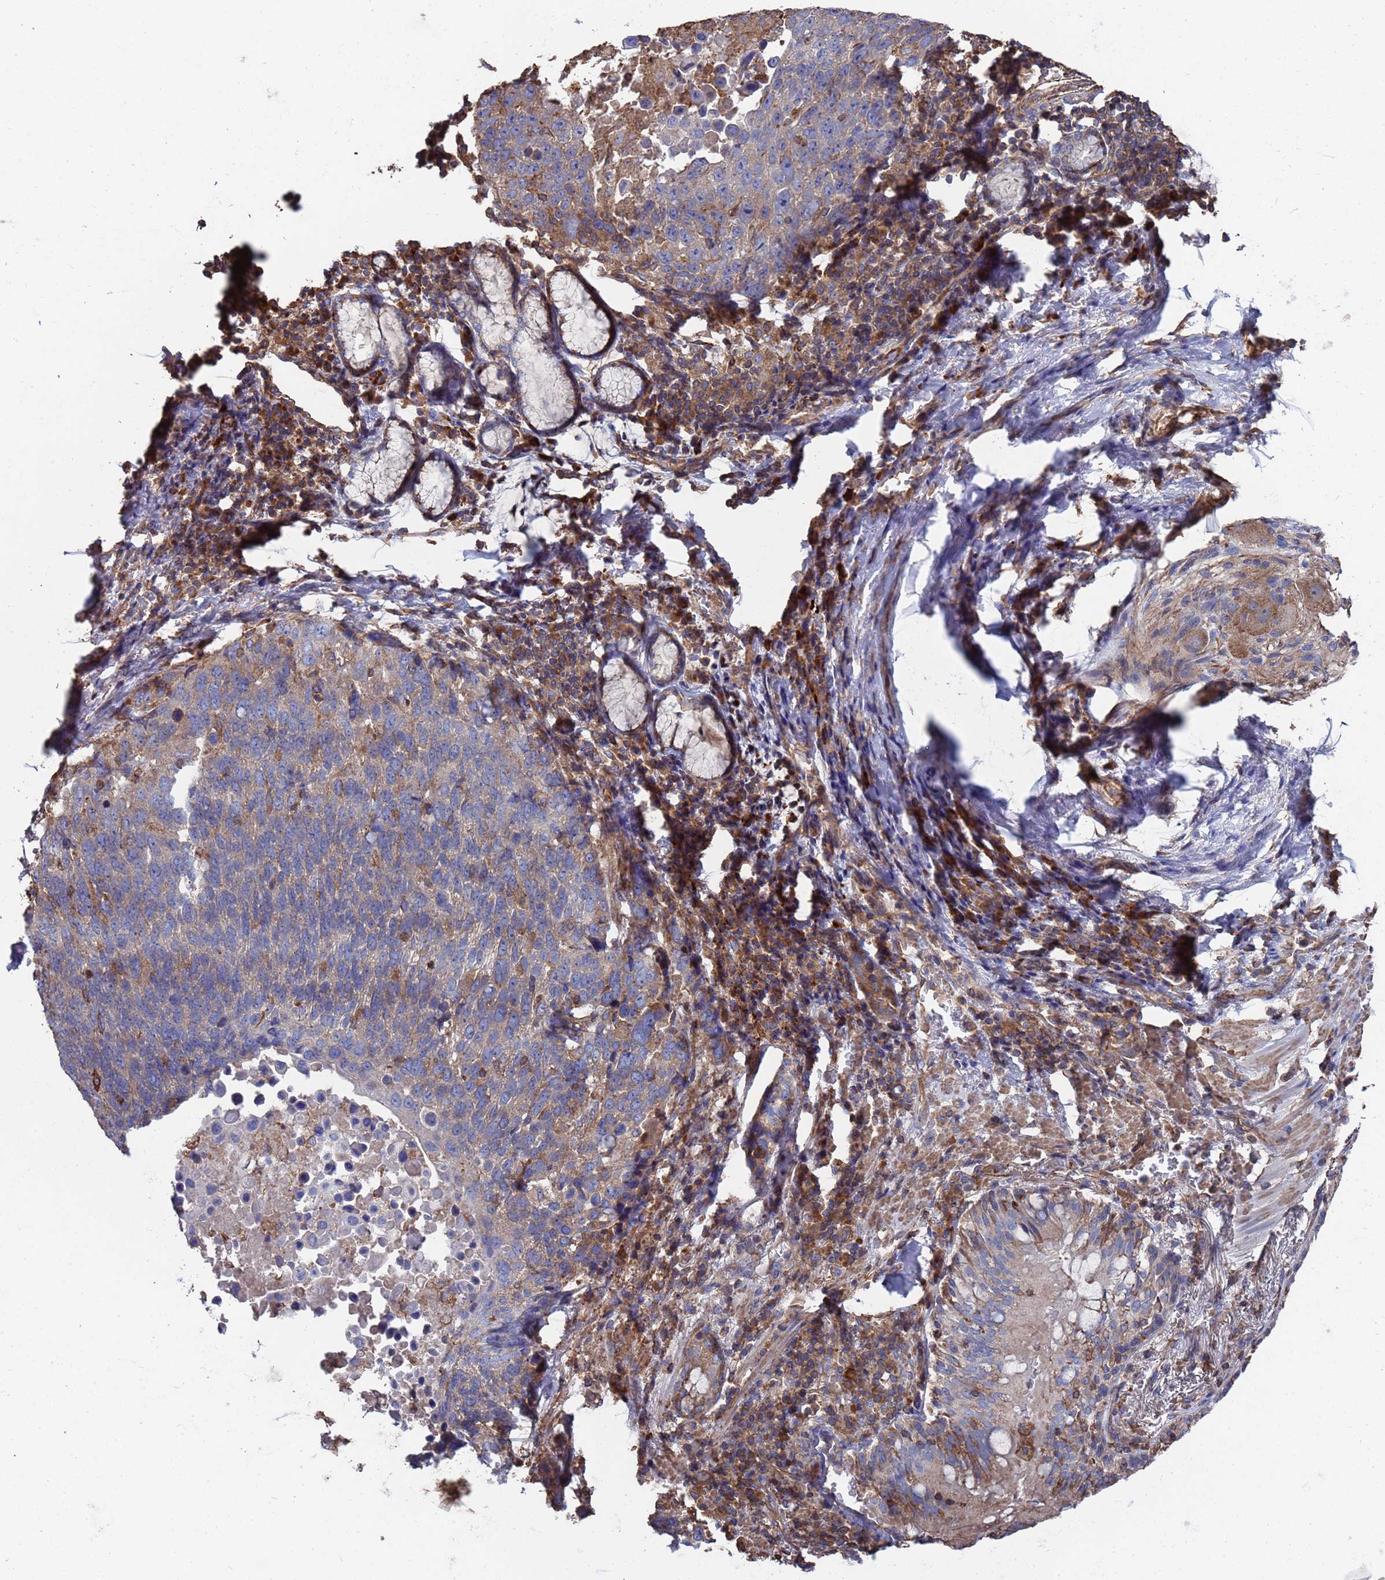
{"staining": {"intensity": "weak", "quantity": "<25%", "location": "cytoplasmic/membranous"}, "tissue": "lung cancer", "cell_type": "Tumor cells", "image_type": "cancer", "snomed": [{"axis": "morphology", "description": "Squamous cell carcinoma, NOS"}, {"axis": "topography", "description": "Lung"}], "caption": "Immunohistochemistry (IHC) micrograph of neoplastic tissue: squamous cell carcinoma (lung) stained with DAB demonstrates no significant protein positivity in tumor cells.", "gene": "PYCR1", "patient": {"sex": "male", "age": 66}}